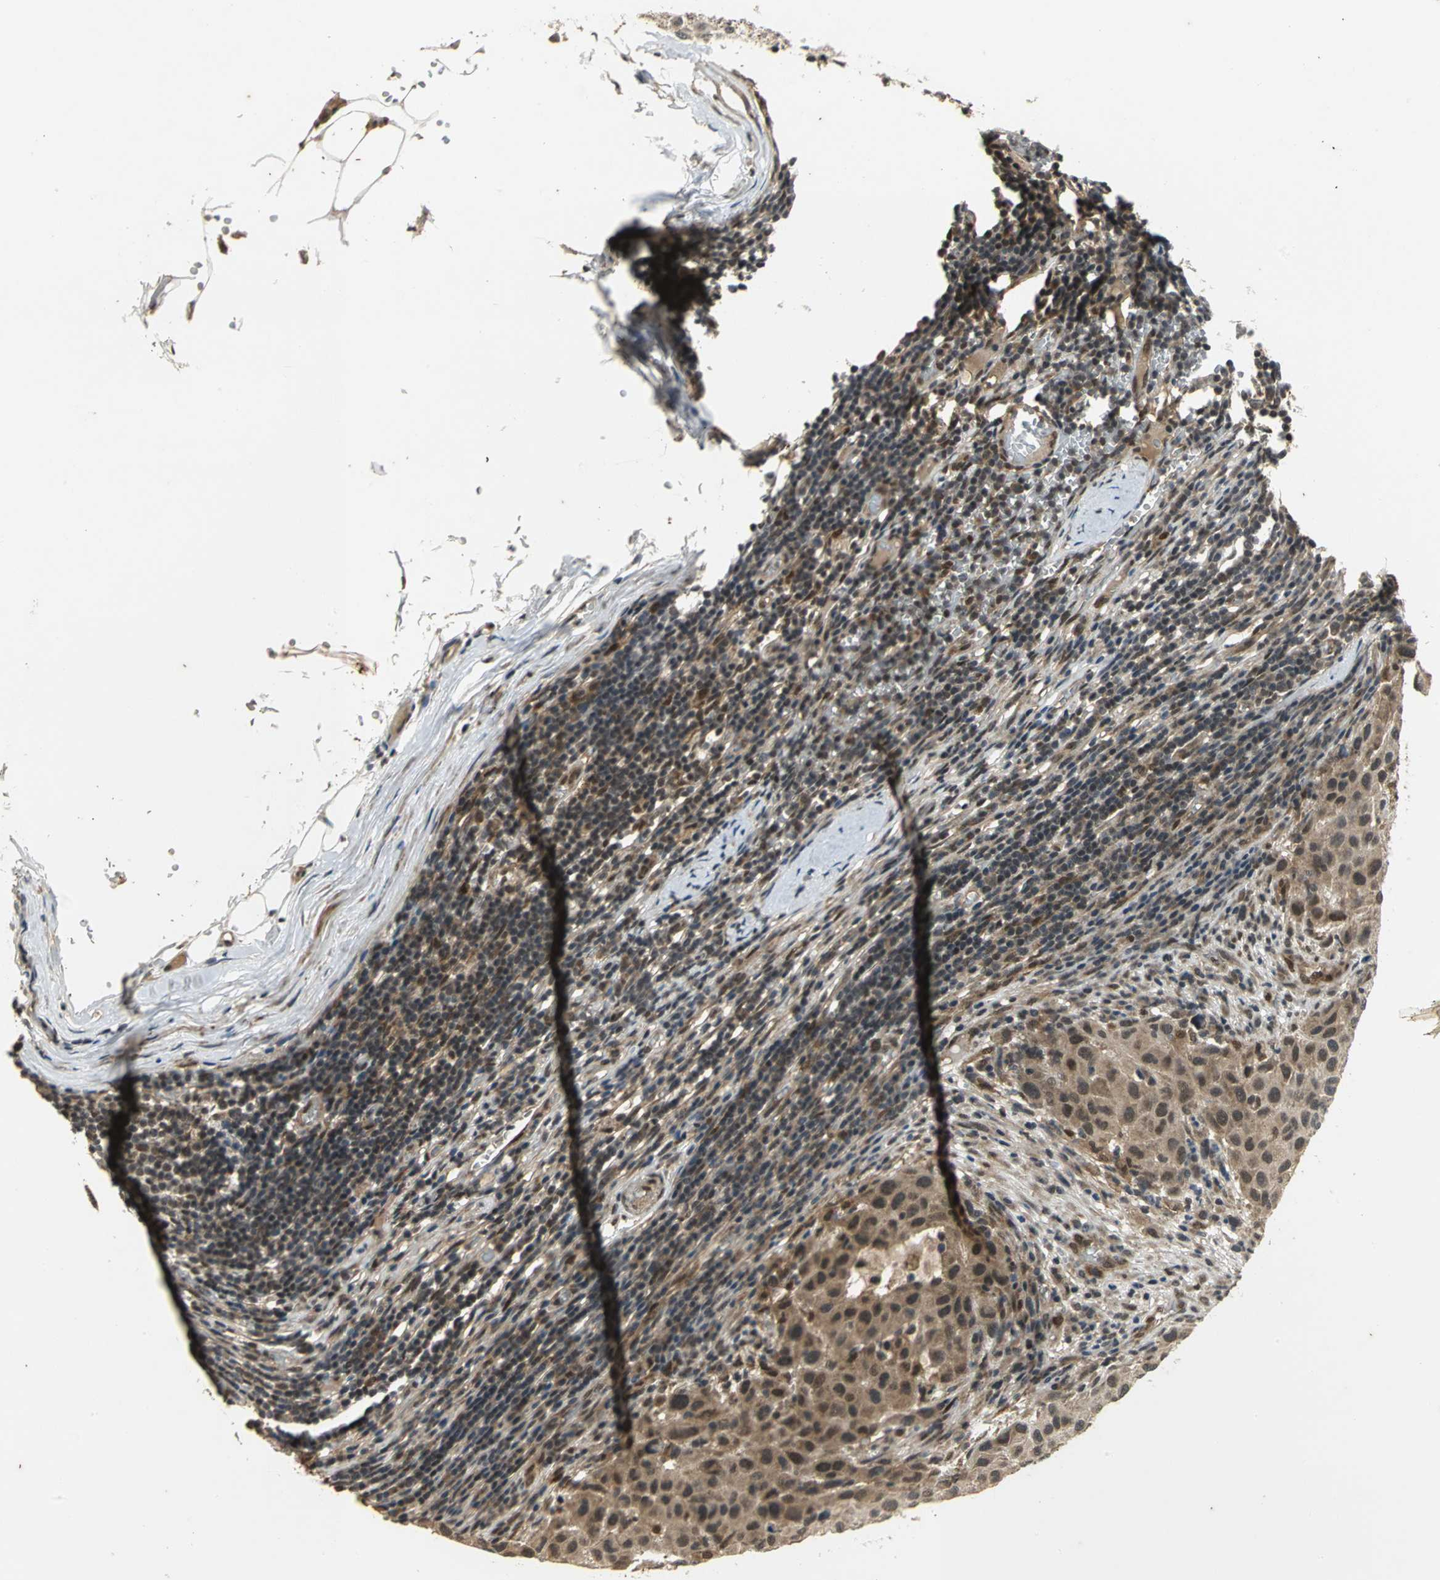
{"staining": {"intensity": "moderate", "quantity": "25%-75%", "location": "cytoplasmic/membranous"}, "tissue": "melanoma", "cell_type": "Tumor cells", "image_type": "cancer", "snomed": [{"axis": "morphology", "description": "Malignant melanoma, Metastatic site"}, {"axis": "topography", "description": "Lymph node"}], "caption": "Protein analysis of malignant melanoma (metastatic site) tissue demonstrates moderate cytoplasmic/membranous expression in approximately 25%-75% of tumor cells.", "gene": "NOTCH3", "patient": {"sex": "male", "age": 61}}